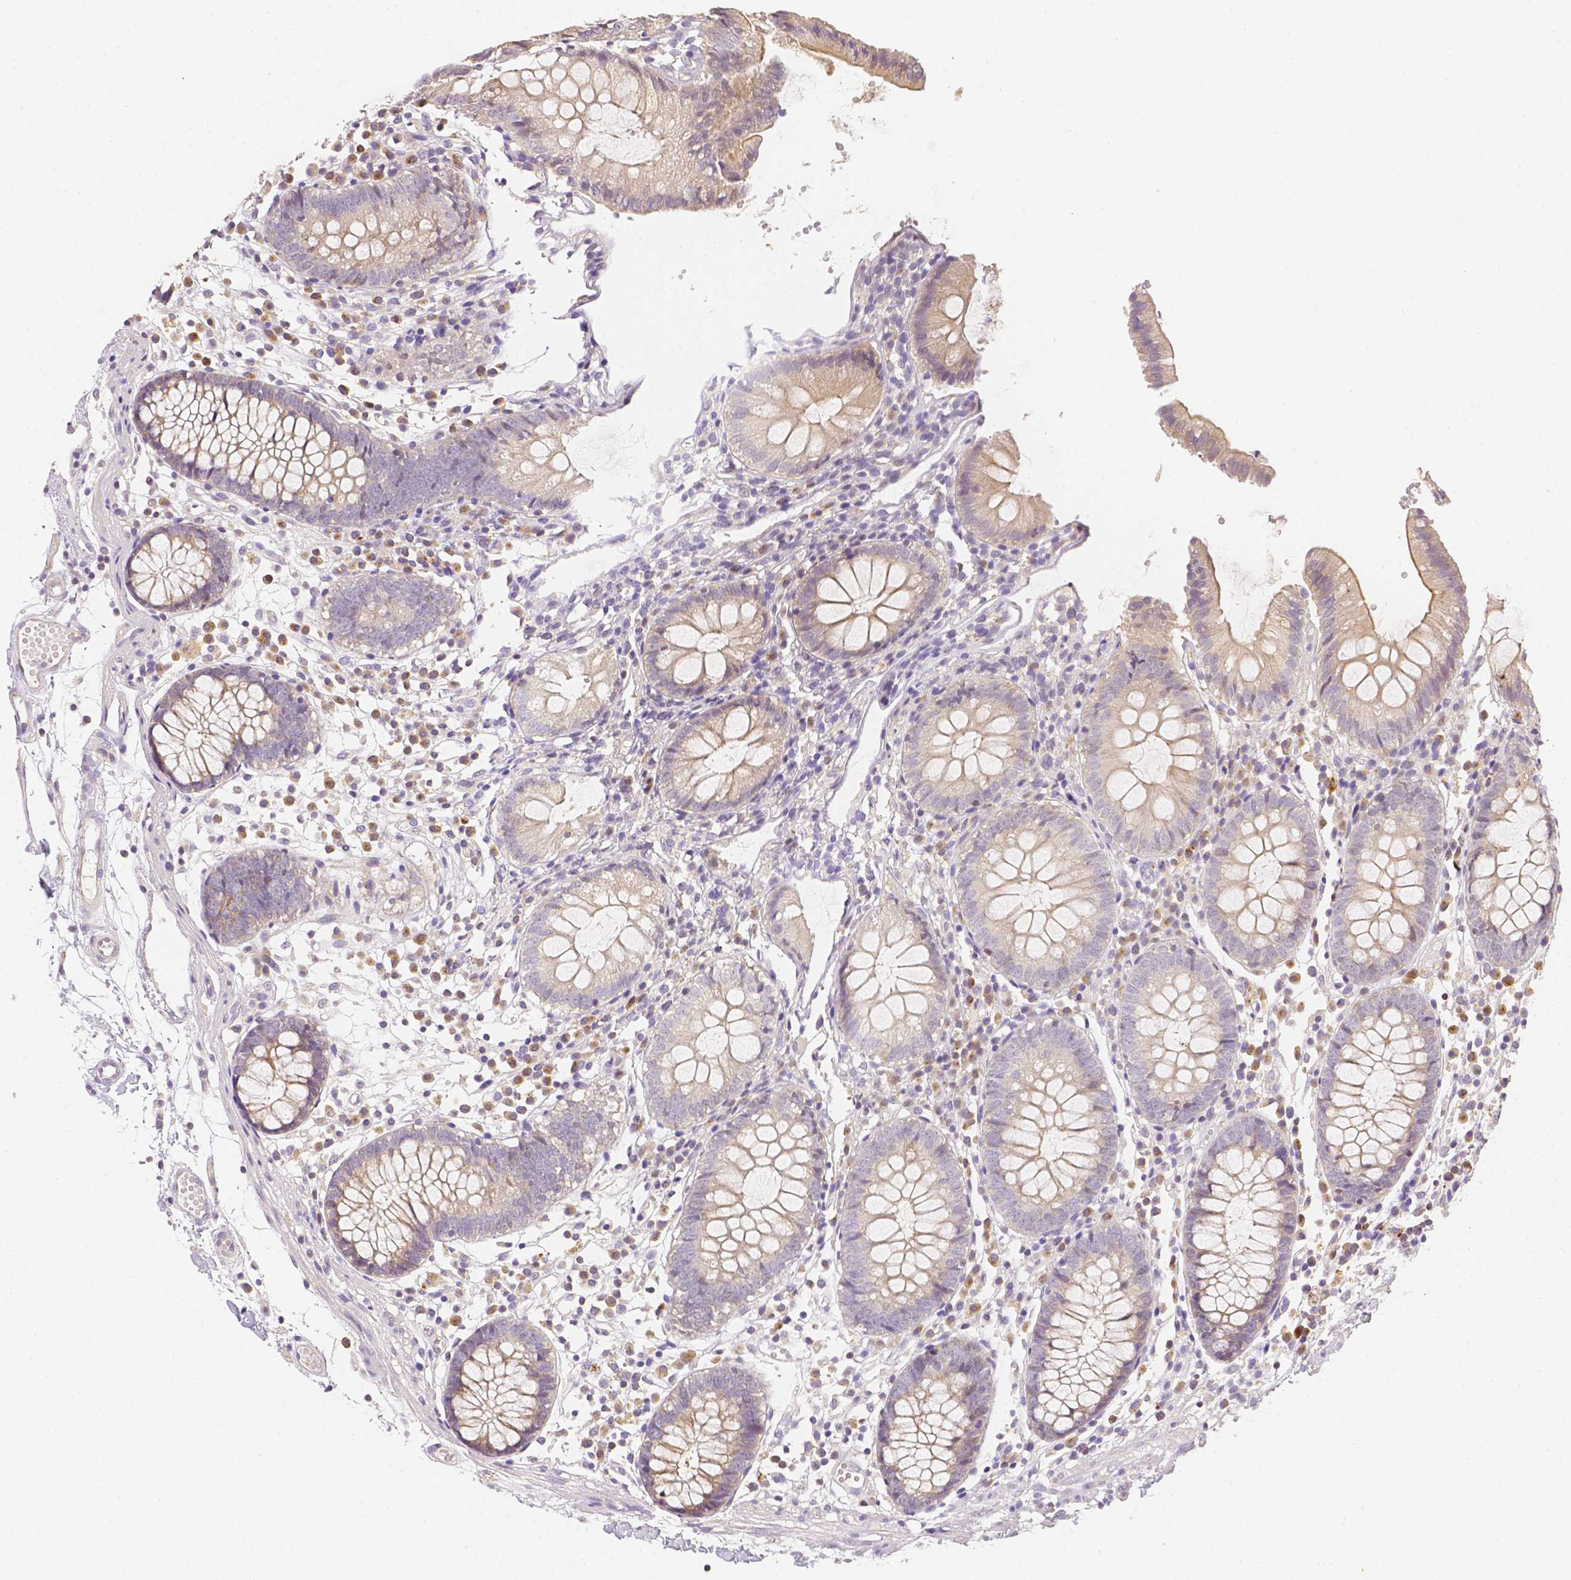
{"staining": {"intensity": "weak", "quantity": "25%-75%", "location": "cytoplasmic/membranous"}, "tissue": "colon", "cell_type": "Endothelial cells", "image_type": "normal", "snomed": [{"axis": "morphology", "description": "Normal tissue, NOS"}, {"axis": "morphology", "description": "Adenocarcinoma, NOS"}, {"axis": "topography", "description": "Colon"}], "caption": "Weak cytoplasmic/membranous staining for a protein is present in about 25%-75% of endothelial cells of normal colon using immunohistochemistry (IHC).", "gene": "C10orf67", "patient": {"sex": "male", "age": 83}}